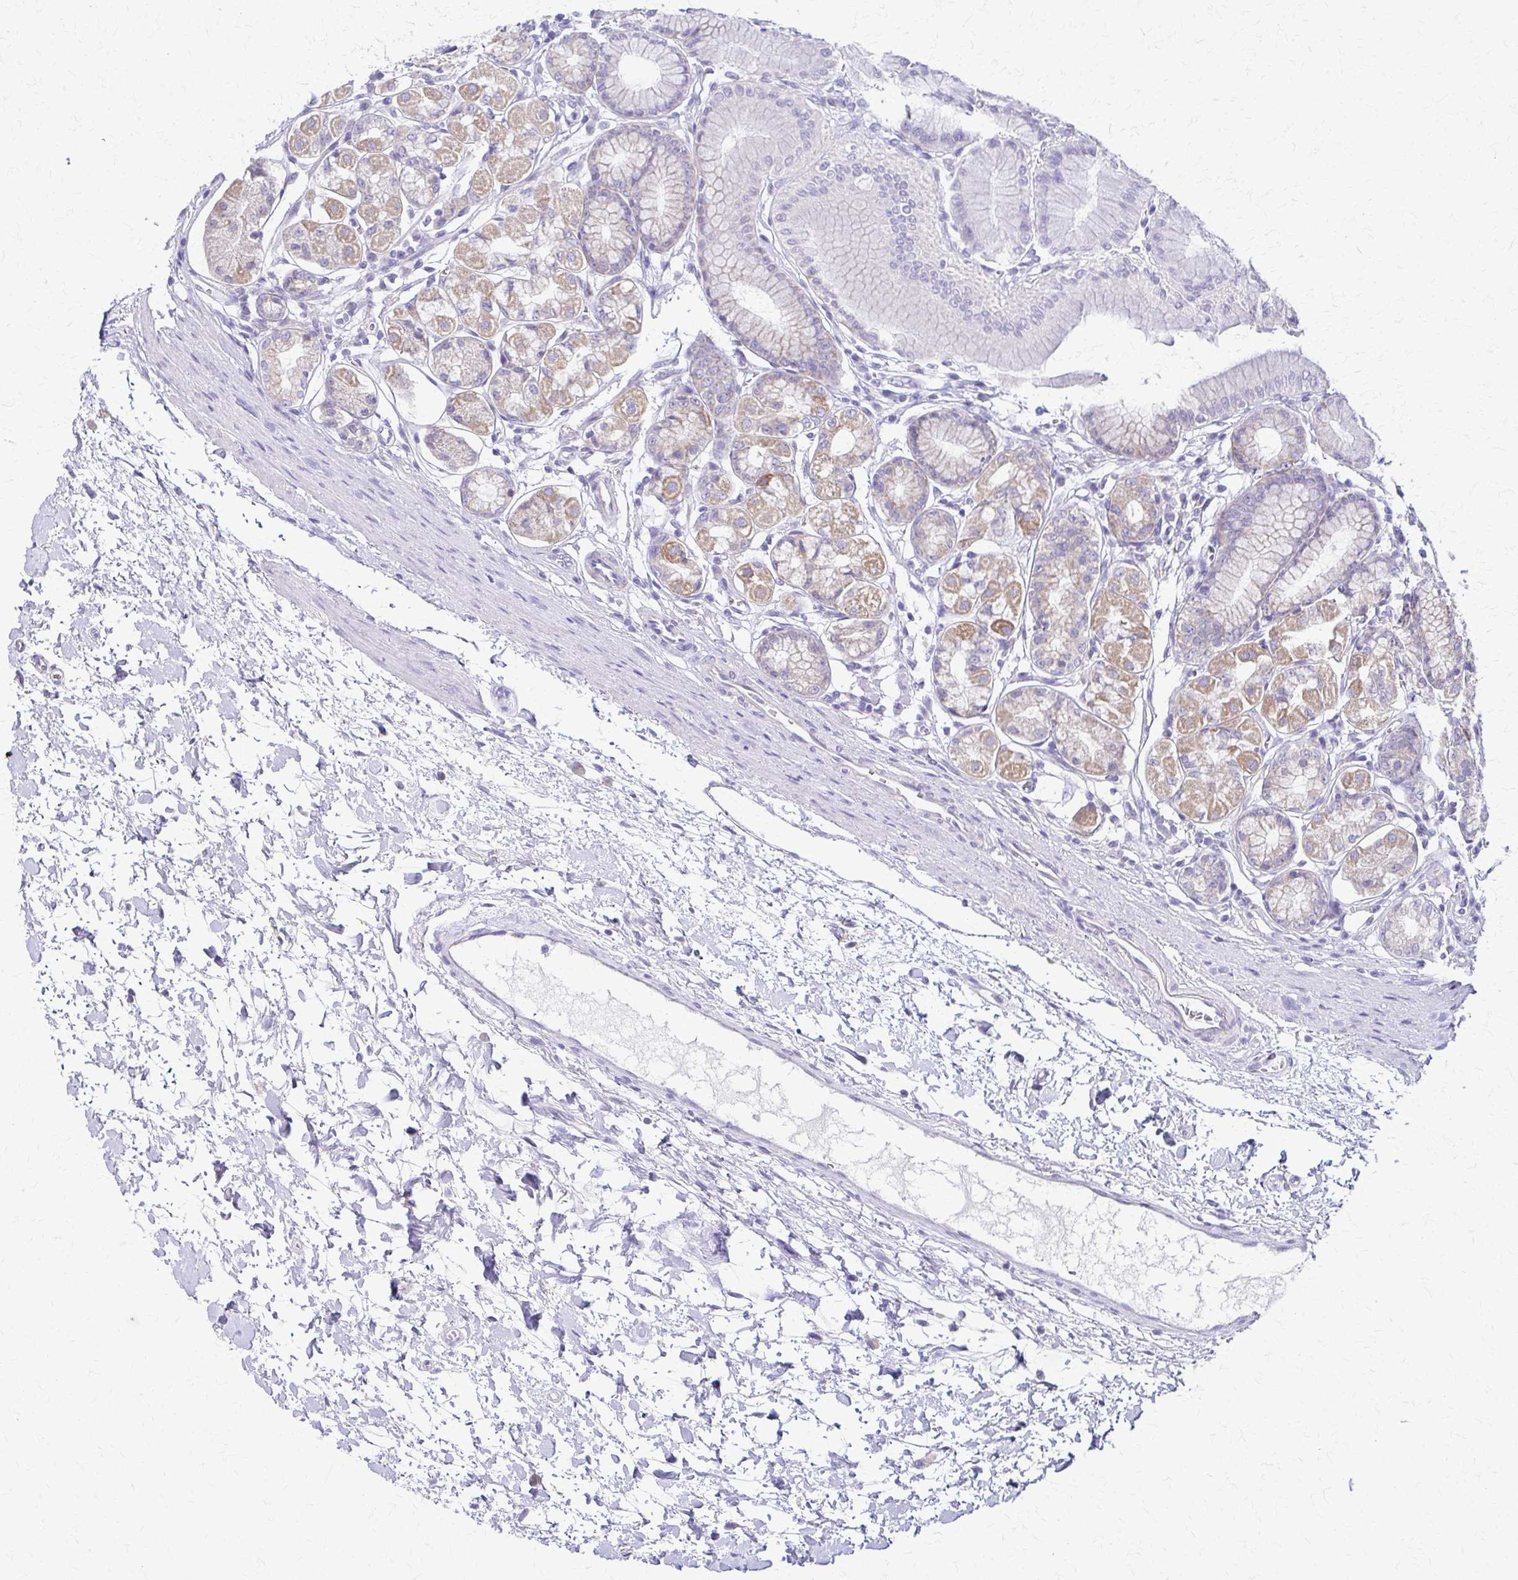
{"staining": {"intensity": "moderate", "quantity": "25%-75%", "location": "cytoplasmic/membranous"}, "tissue": "stomach", "cell_type": "Glandular cells", "image_type": "normal", "snomed": [{"axis": "morphology", "description": "Normal tissue, NOS"}, {"axis": "topography", "description": "Stomach"}, {"axis": "topography", "description": "Stomach, lower"}], "caption": "An immunohistochemistry (IHC) photomicrograph of normal tissue is shown. Protein staining in brown shows moderate cytoplasmic/membranous positivity in stomach within glandular cells. Using DAB (3,3'-diaminobenzidine) (brown) and hematoxylin (blue) stains, captured at high magnification using brightfield microscopy.", "gene": "SAMD13", "patient": {"sex": "male", "age": 76}}